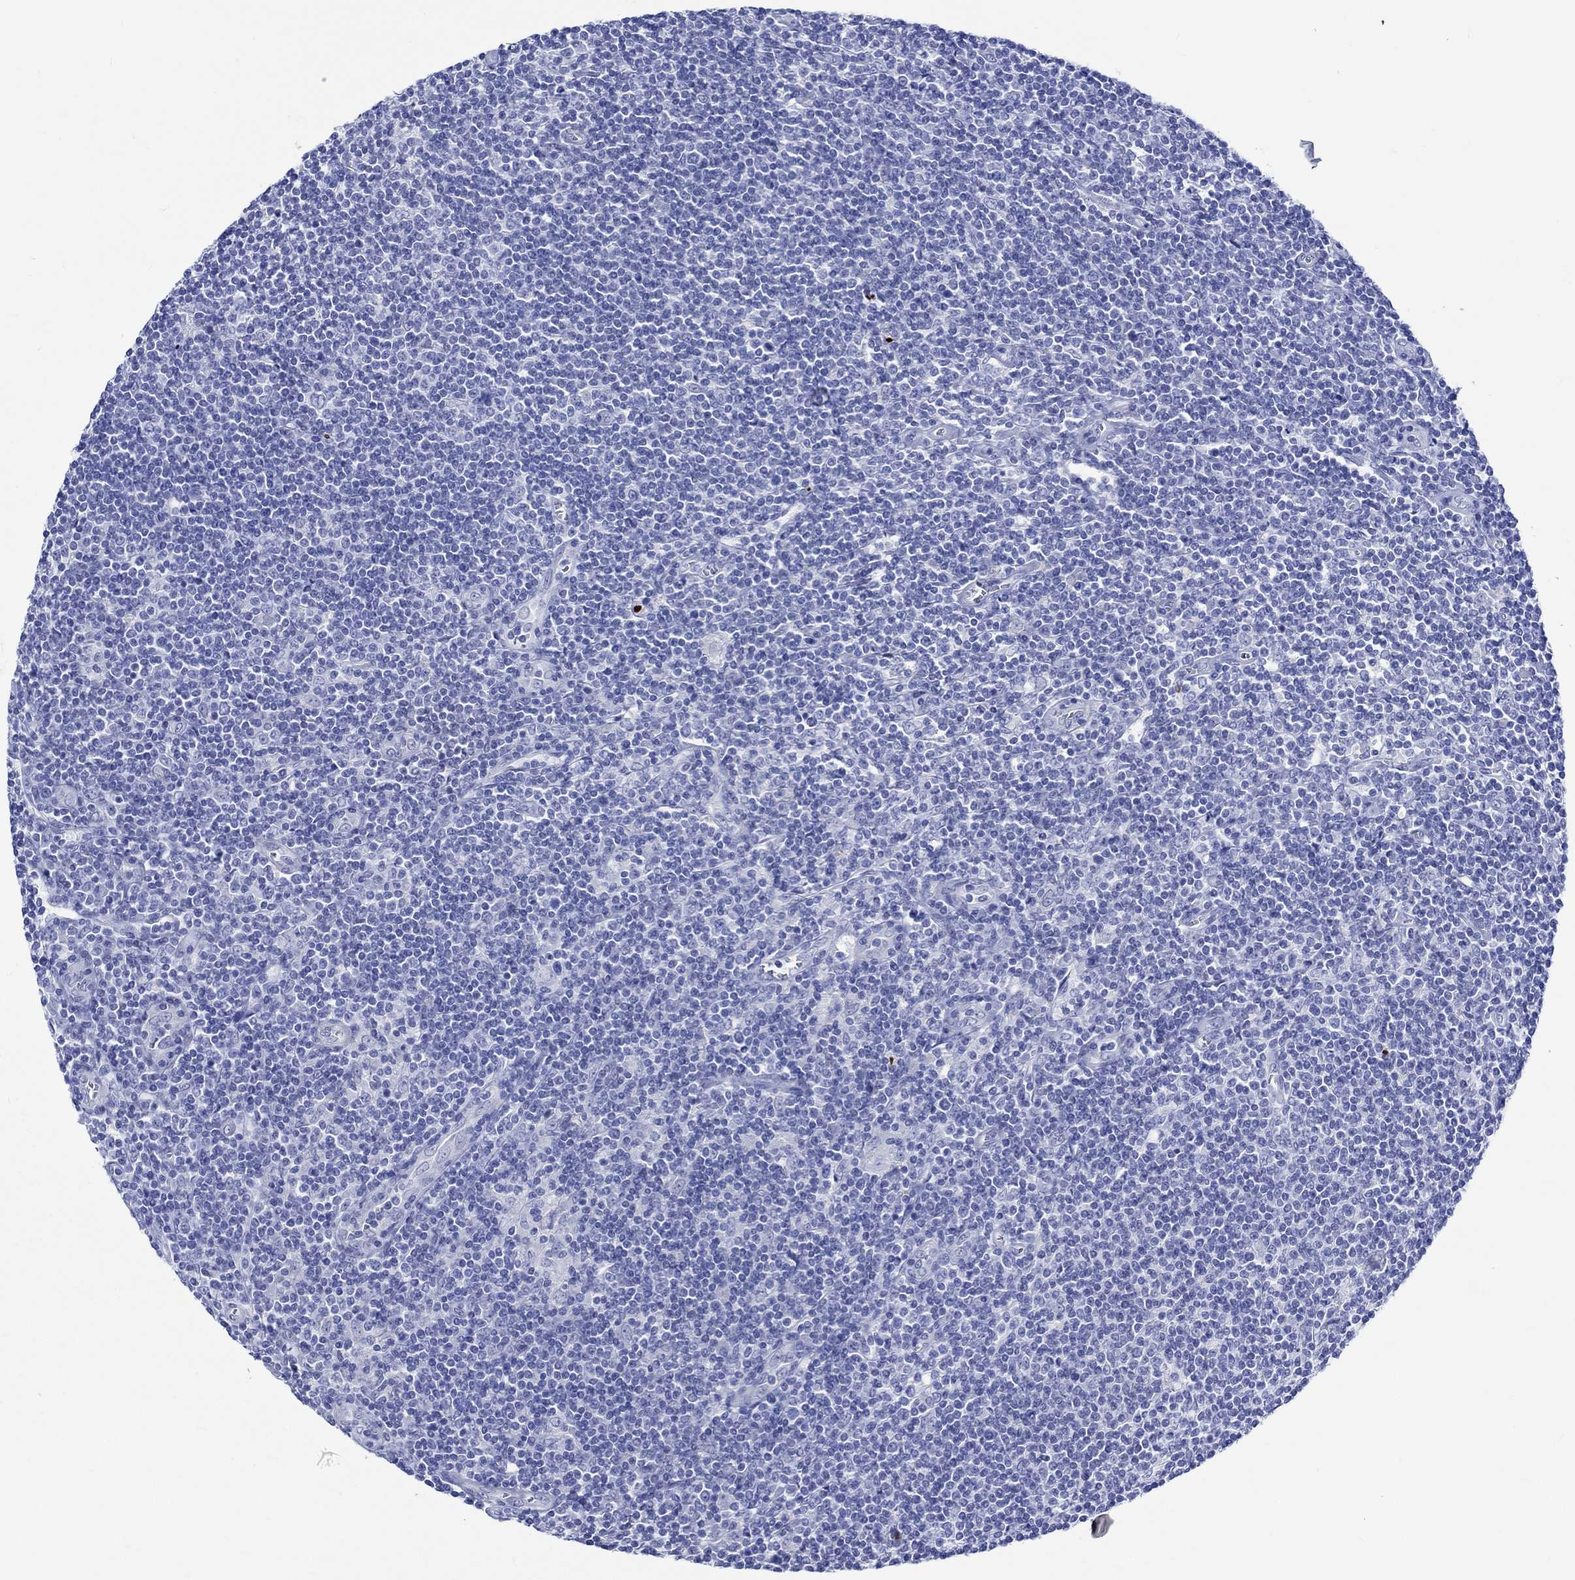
{"staining": {"intensity": "negative", "quantity": "none", "location": "none"}, "tissue": "lymphoma", "cell_type": "Tumor cells", "image_type": "cancer", "snomed": [{"axis": "morphology", "description": "Hodgkin's disease, NOS"}, {"axis": "topography", "description": "Lymph node"}], "caption": "The photomicrograph demonstrates no significant expression in tumor cells of Hodgkin's disease. Nuclei are stained in blue.", "gene": "KLHL33", "patient": {"sex": "male", "age": 40}}